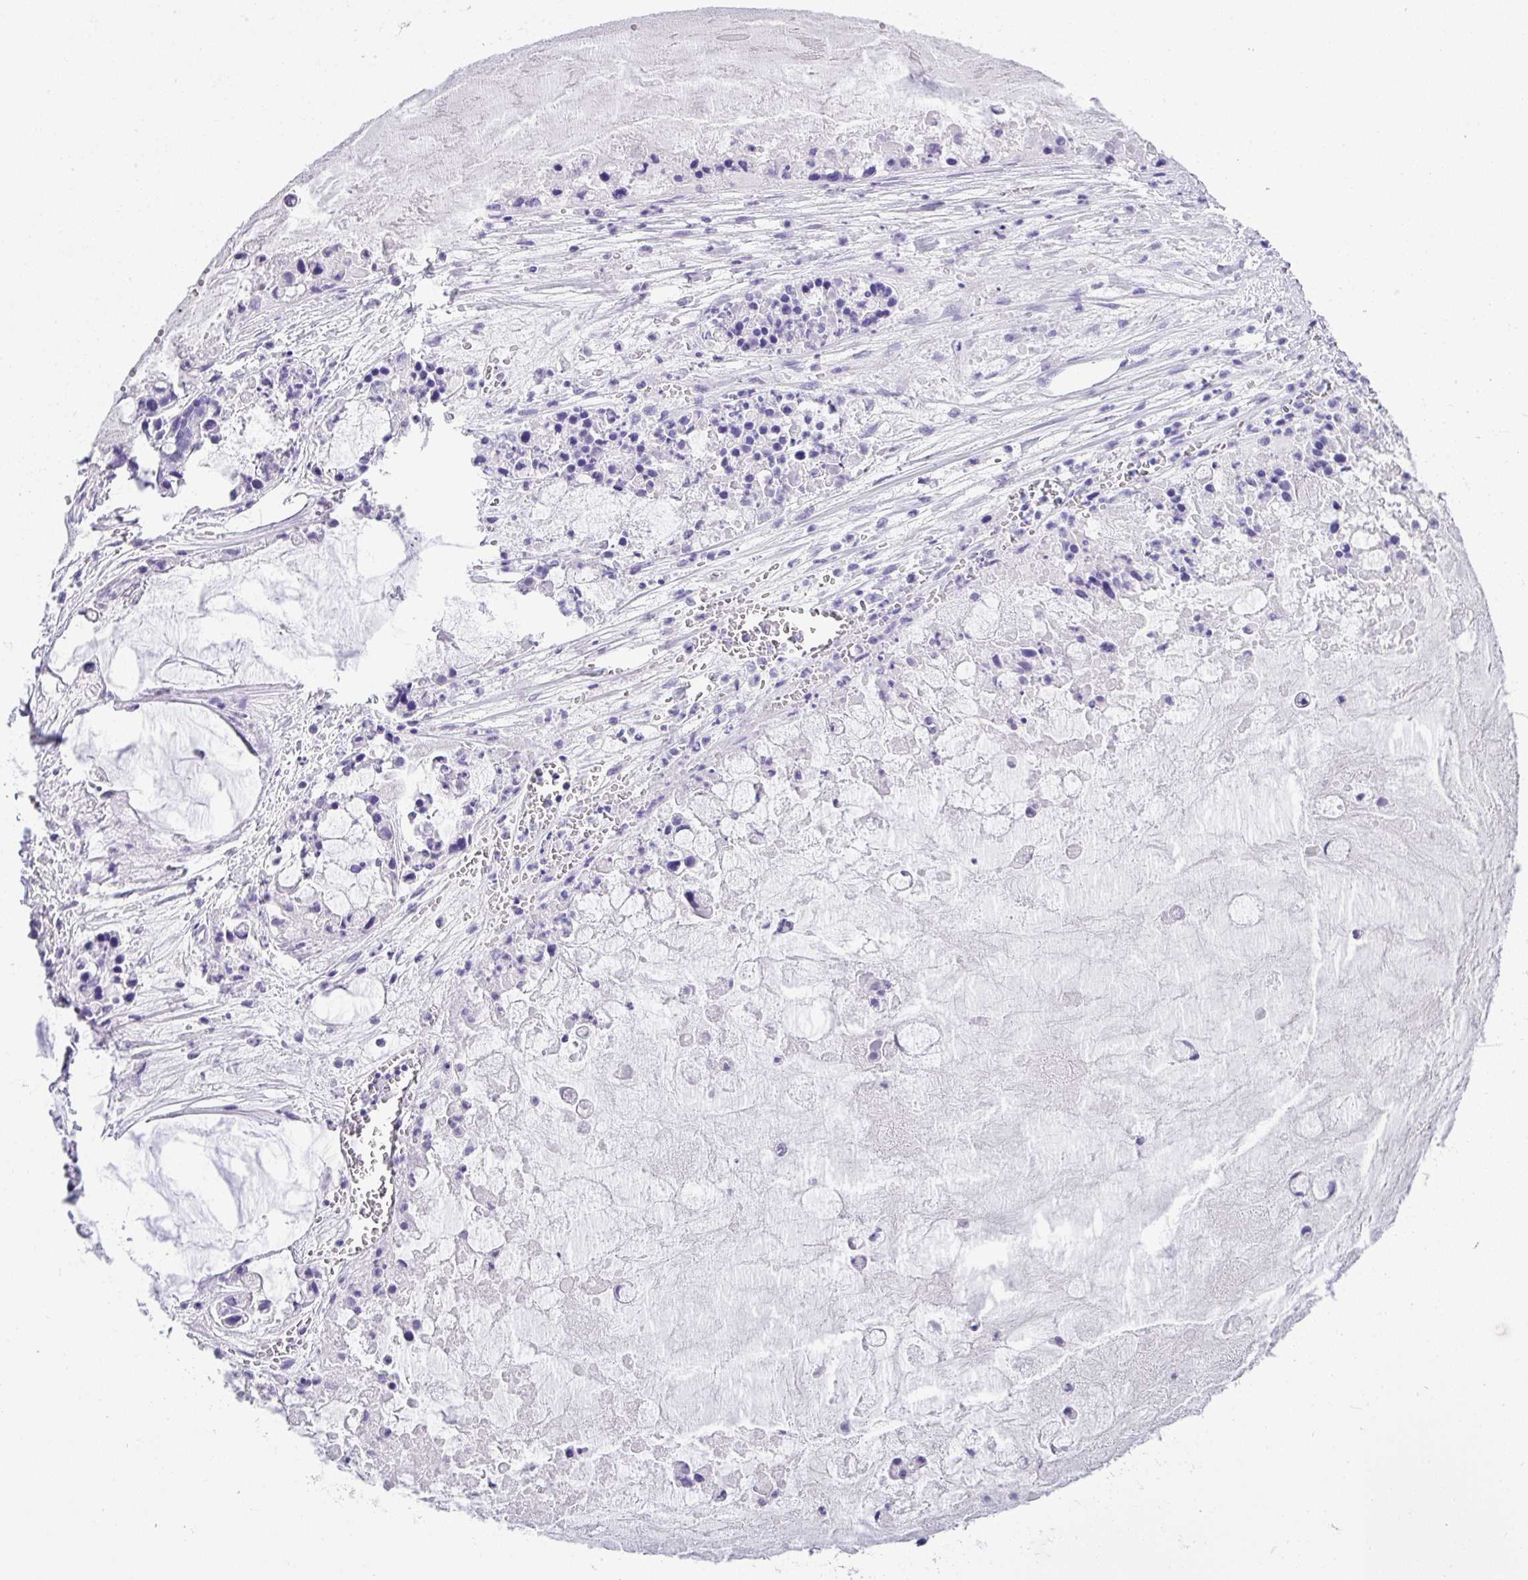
{"staining": {"intensity": "negative", "quantity": "none", "location": "none"}, "tissue": "ovarian cancer", "cell_type": "Tumor cells", "image_type": "cancer", "snomed": [{"axis": "morphology", "description": "Cystadenocarcinoma, mucinous, NOS"}, {"axis": "topography", "description": "Ovary"}], "caption": "A histopathology image of ovarian cancer stained for a protein displays no brown staining in tumor cells. (DAB IHC visualized using brightfield microscopy, high magnification).", "gene": "ZG16", "patient": {"sex": "female", "age": 63}}